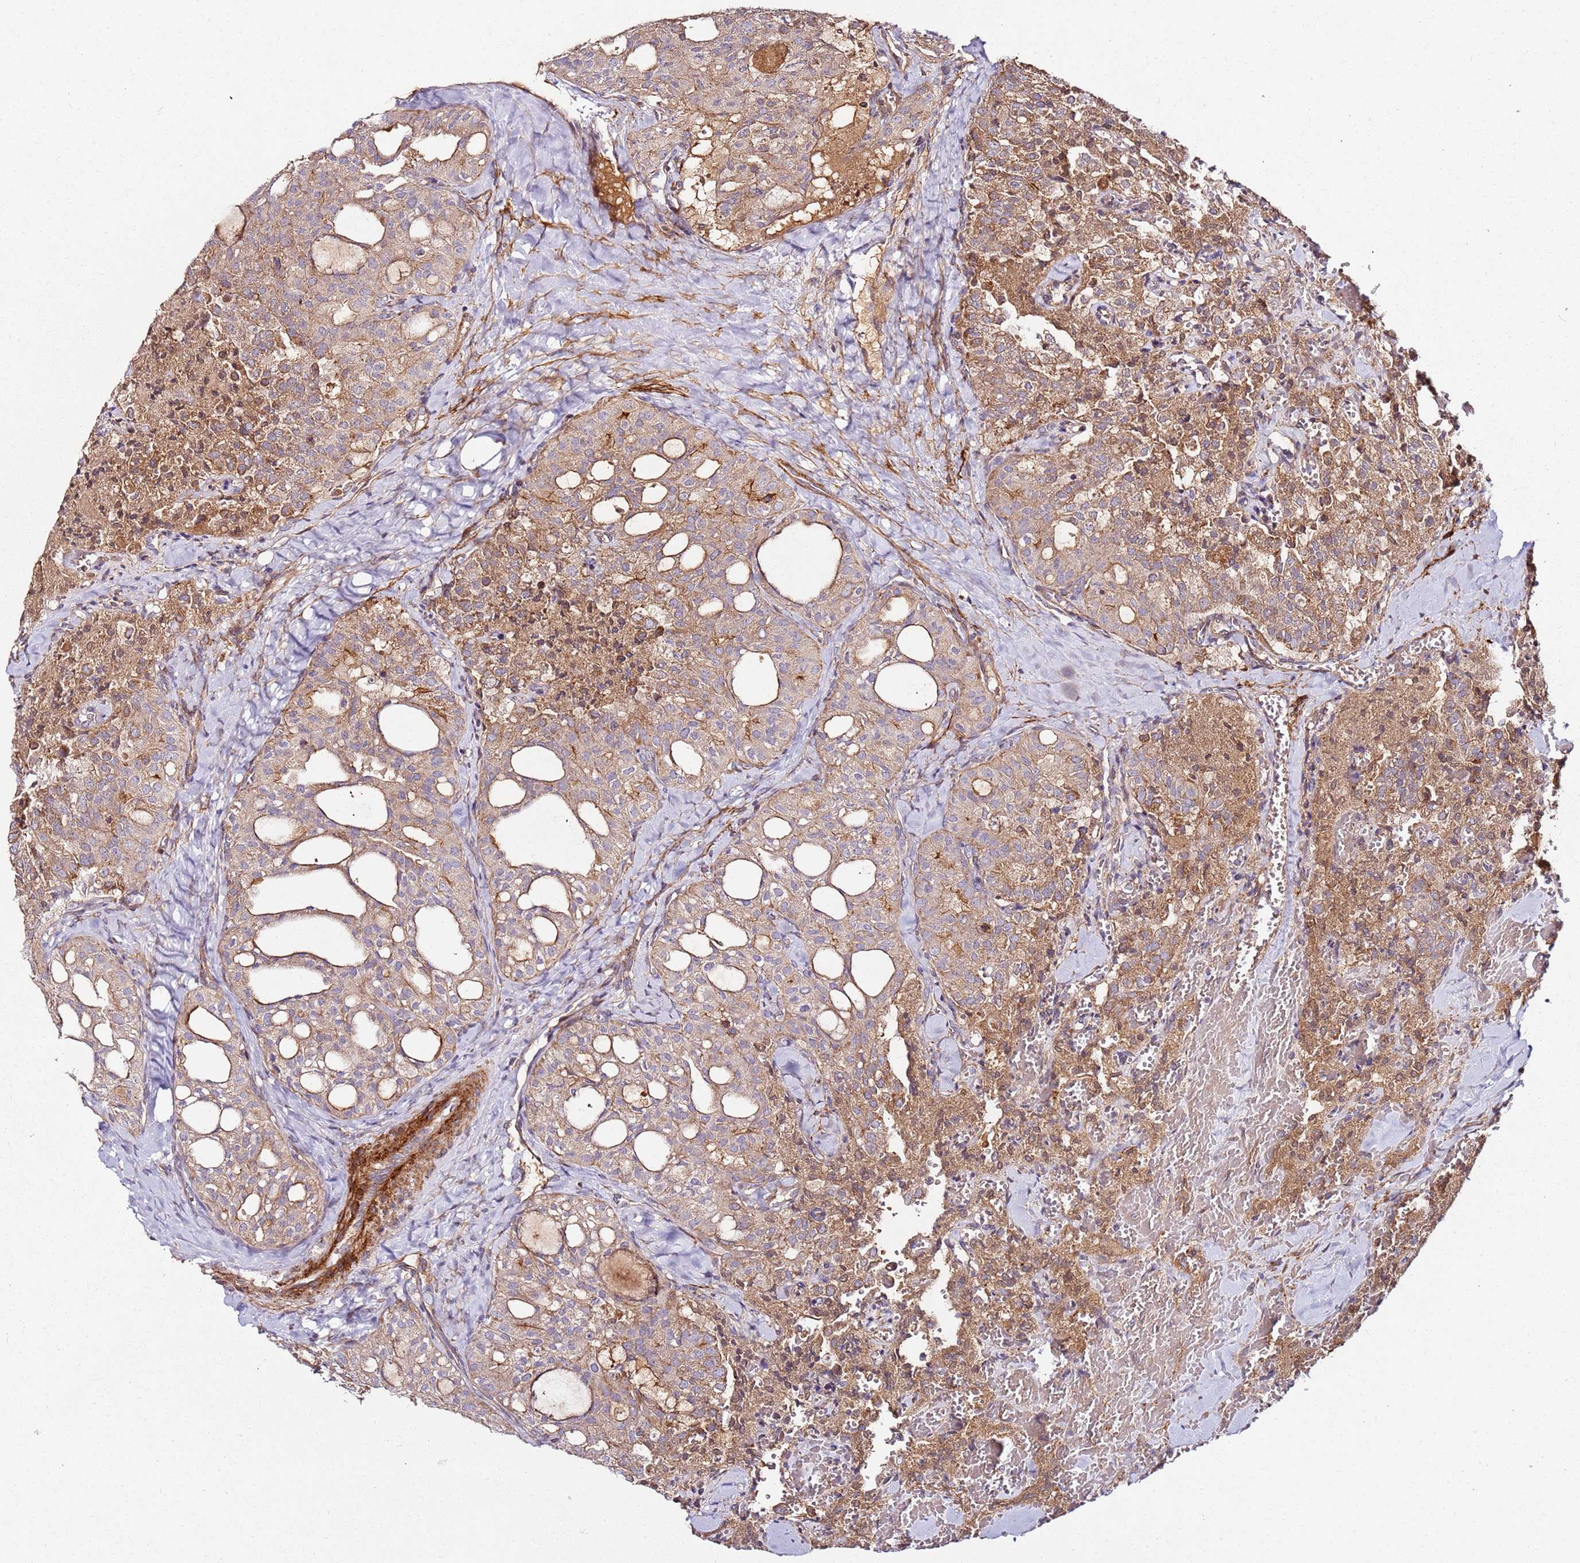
{"staining": {"intensity": "moderate", "quantity": ">75%", "location": "cytoplasmic/membranous"}, "tissue": "thyroid cancer", "cell_type": "Tumor cells", "image_type": "cancer", "snomed": [{"axis": "morphology", "description": "Follicular adenoma carcinoma, NOS"}, {"axis": "topography", "description": "Thyroid gland"}], "caption": "Brown immunohistochemical staining in human thyroid cancer (follicular adenoma carcinoma) displays moderate cytoplasmic/membranous staining in about >75% of tumor cells.", "gene": "KRTAP21-3", "patient": {"sex": "male", "age": 75}}